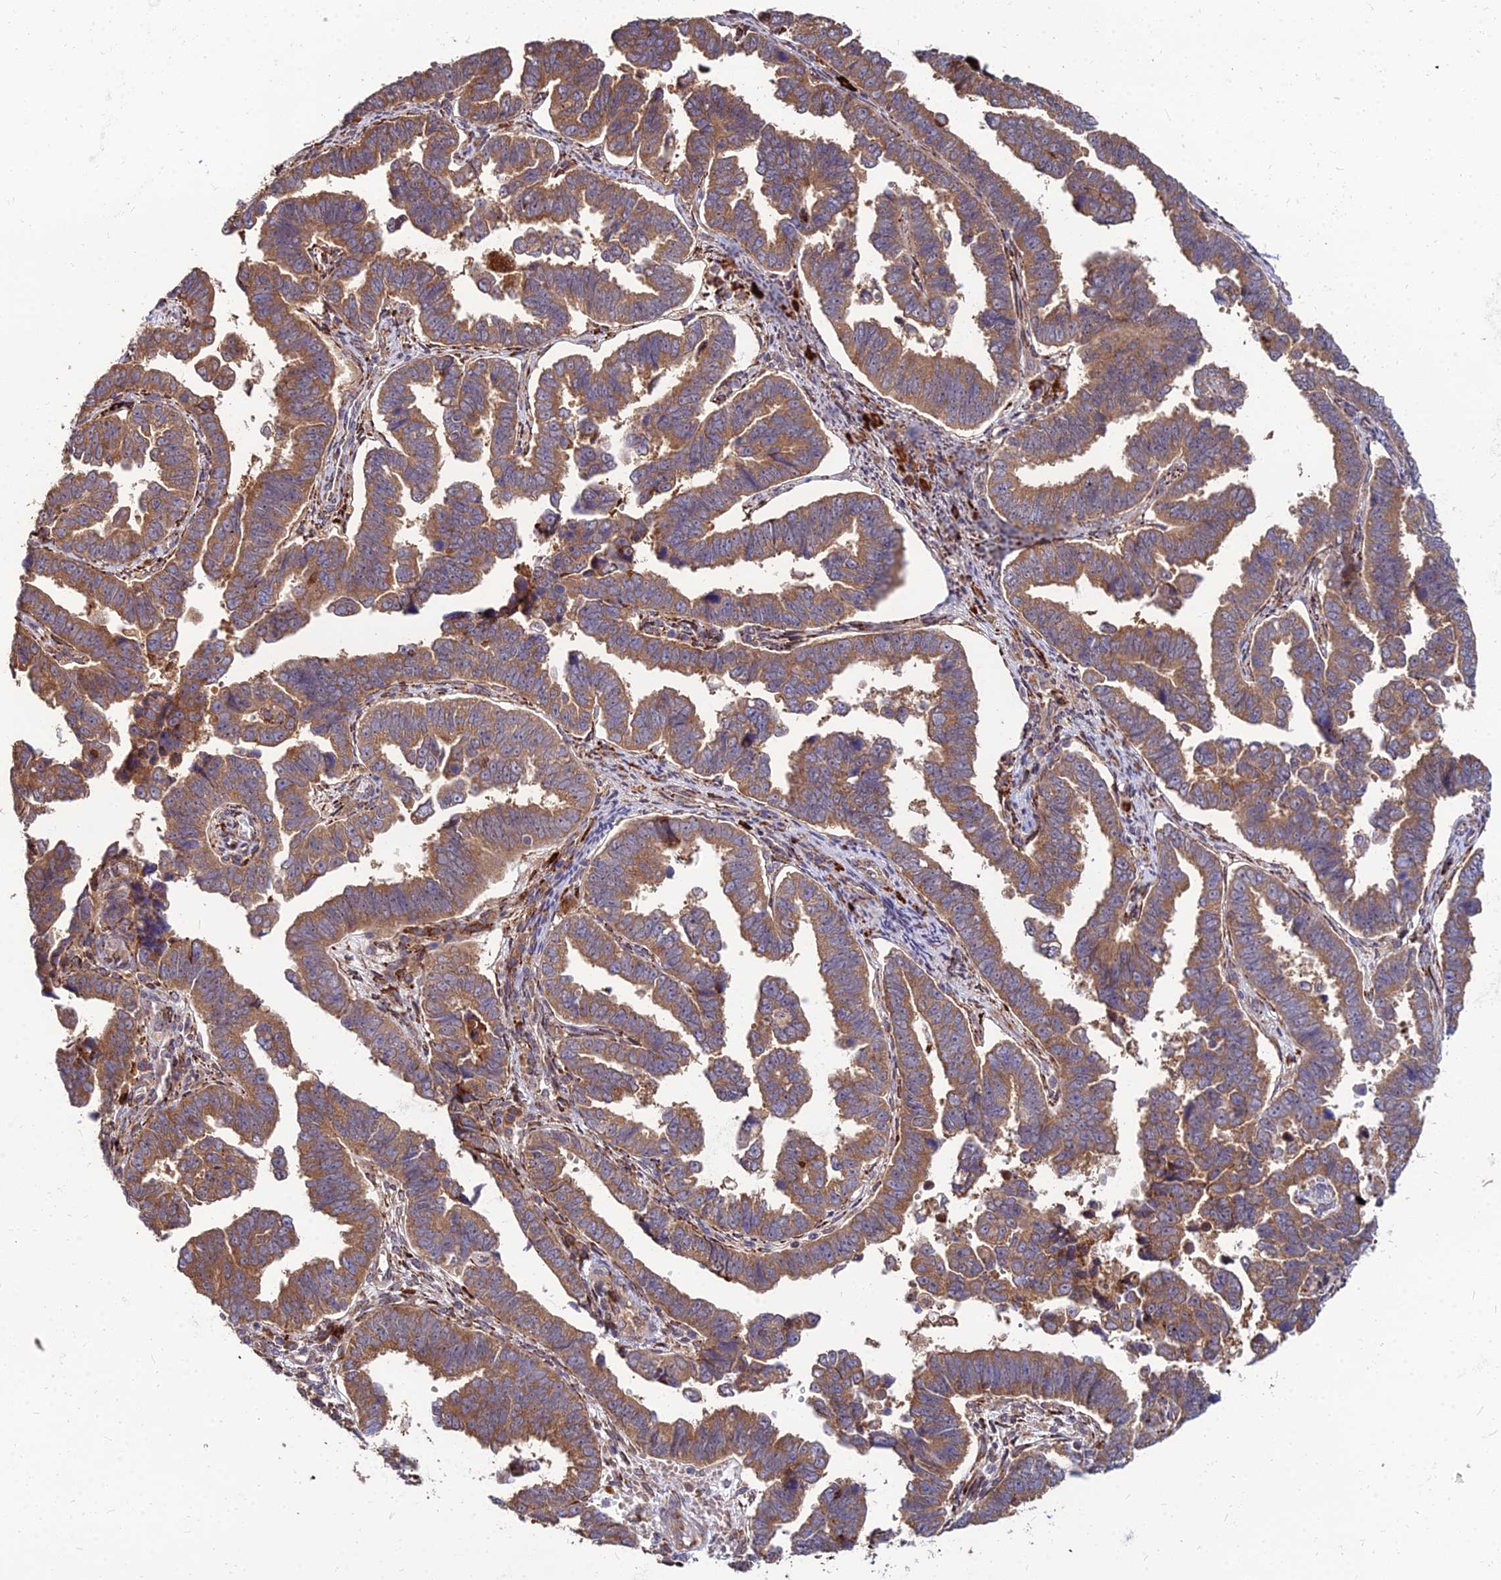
{"staining": {"intensity": "moderate", "quantity": ">75%", "location": "cytoplasmic/membranous"}, "tissue": "endometrial cancer", "cell_type": "Tumor cells", "image_type": "cancer", "snomed": [{"axis": "morphology", "description": "Adenocarcinoma, NOS"}, {"axis": "topography", "description": "Endometrium"}], "caption": "This photomicrograph demonstrates adenocarcinoma (endometrial) stained with immunohistochemistry (IHC) to label a protein in brown. The cytoplasmic/membranous of tumor cells show moderate positivity for the protein. Nuclei are counter-stained blue.", "gene": "CCT6B", "patient": {"sex": "female", "age": 75}}